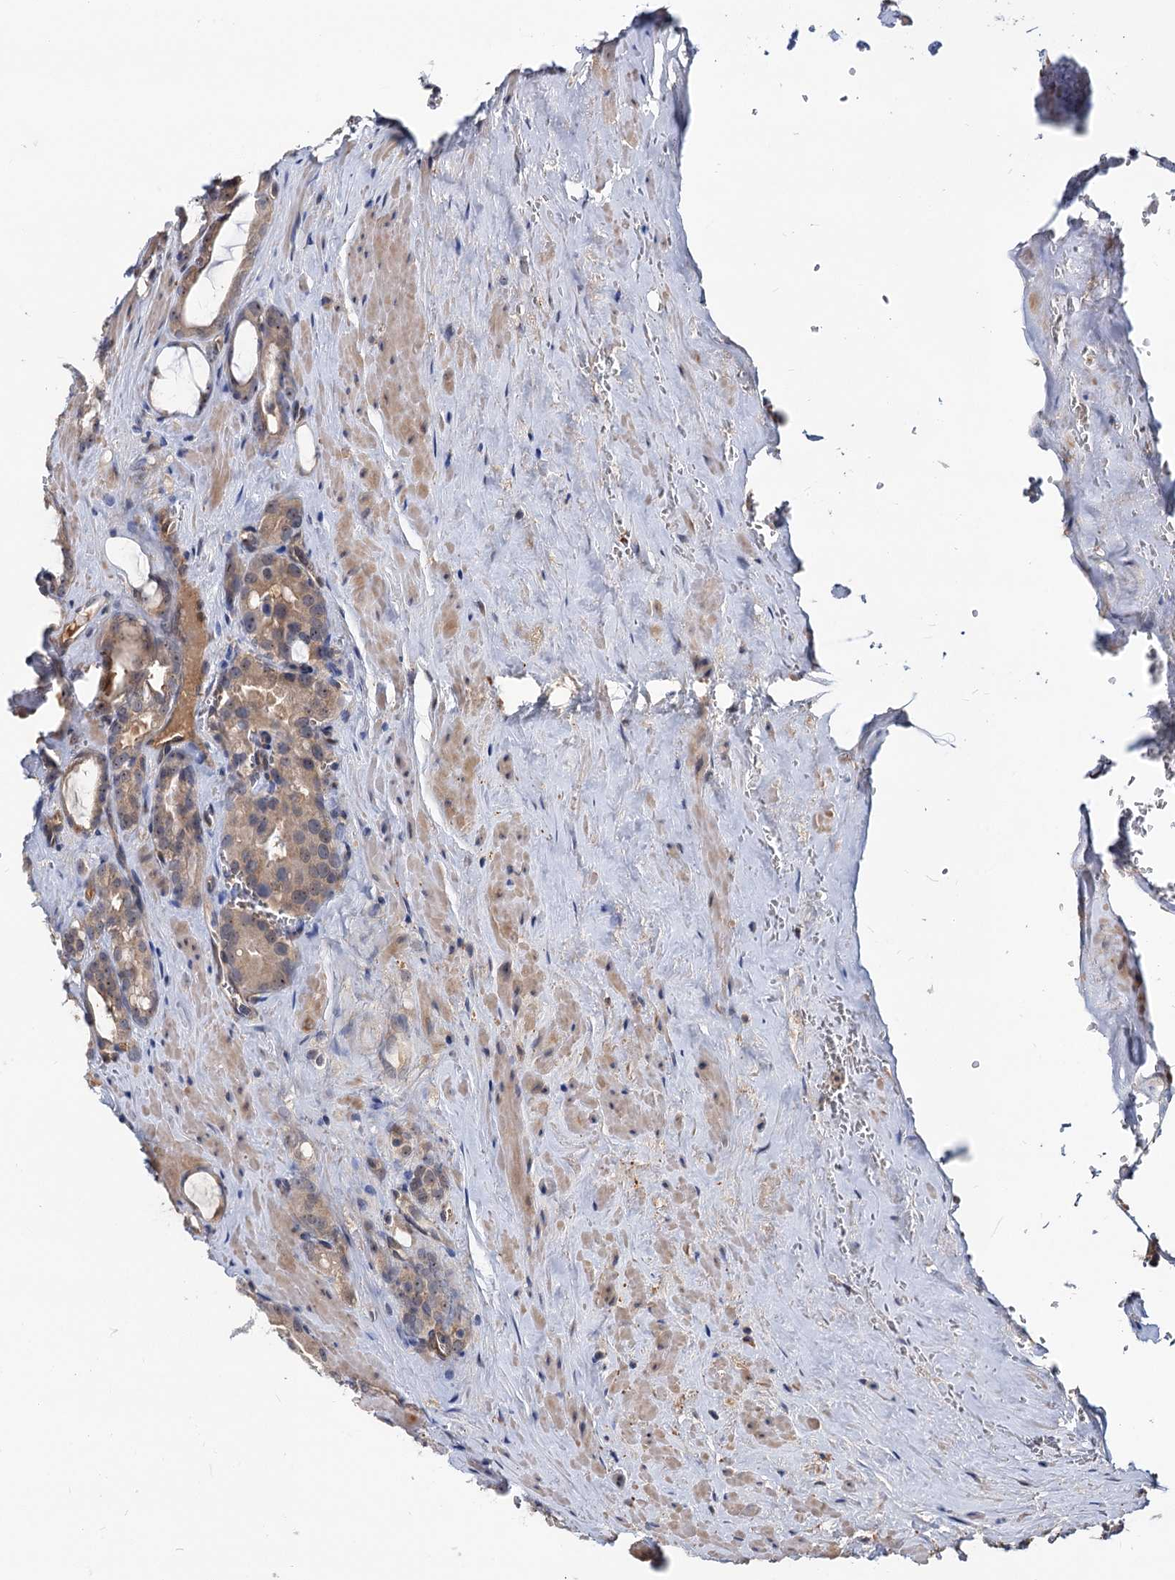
{"staining": {"intensity": "weak", "quantity": ">75%", "location": "cytoplasmic/membranous,nuclear"}, "tissue": "prostate cancer", "cell_type": "Tumor cells", "image_type": "cancer", "snomed": [{"axis": "morphology", "description": "Adenocarcinoma, High grade"}, {"axis": "topography", "description": "Prostate"}], "caption": "Human high-grade adenocarcinoma (prostate) stained for a protein (brown) demonstrates weak cytoplasmic/membranous and nuclear positive staining in approximately >75% of tumor cells.", "gene": "SNX15", "patient": {"sex": "male", "age": 72}}